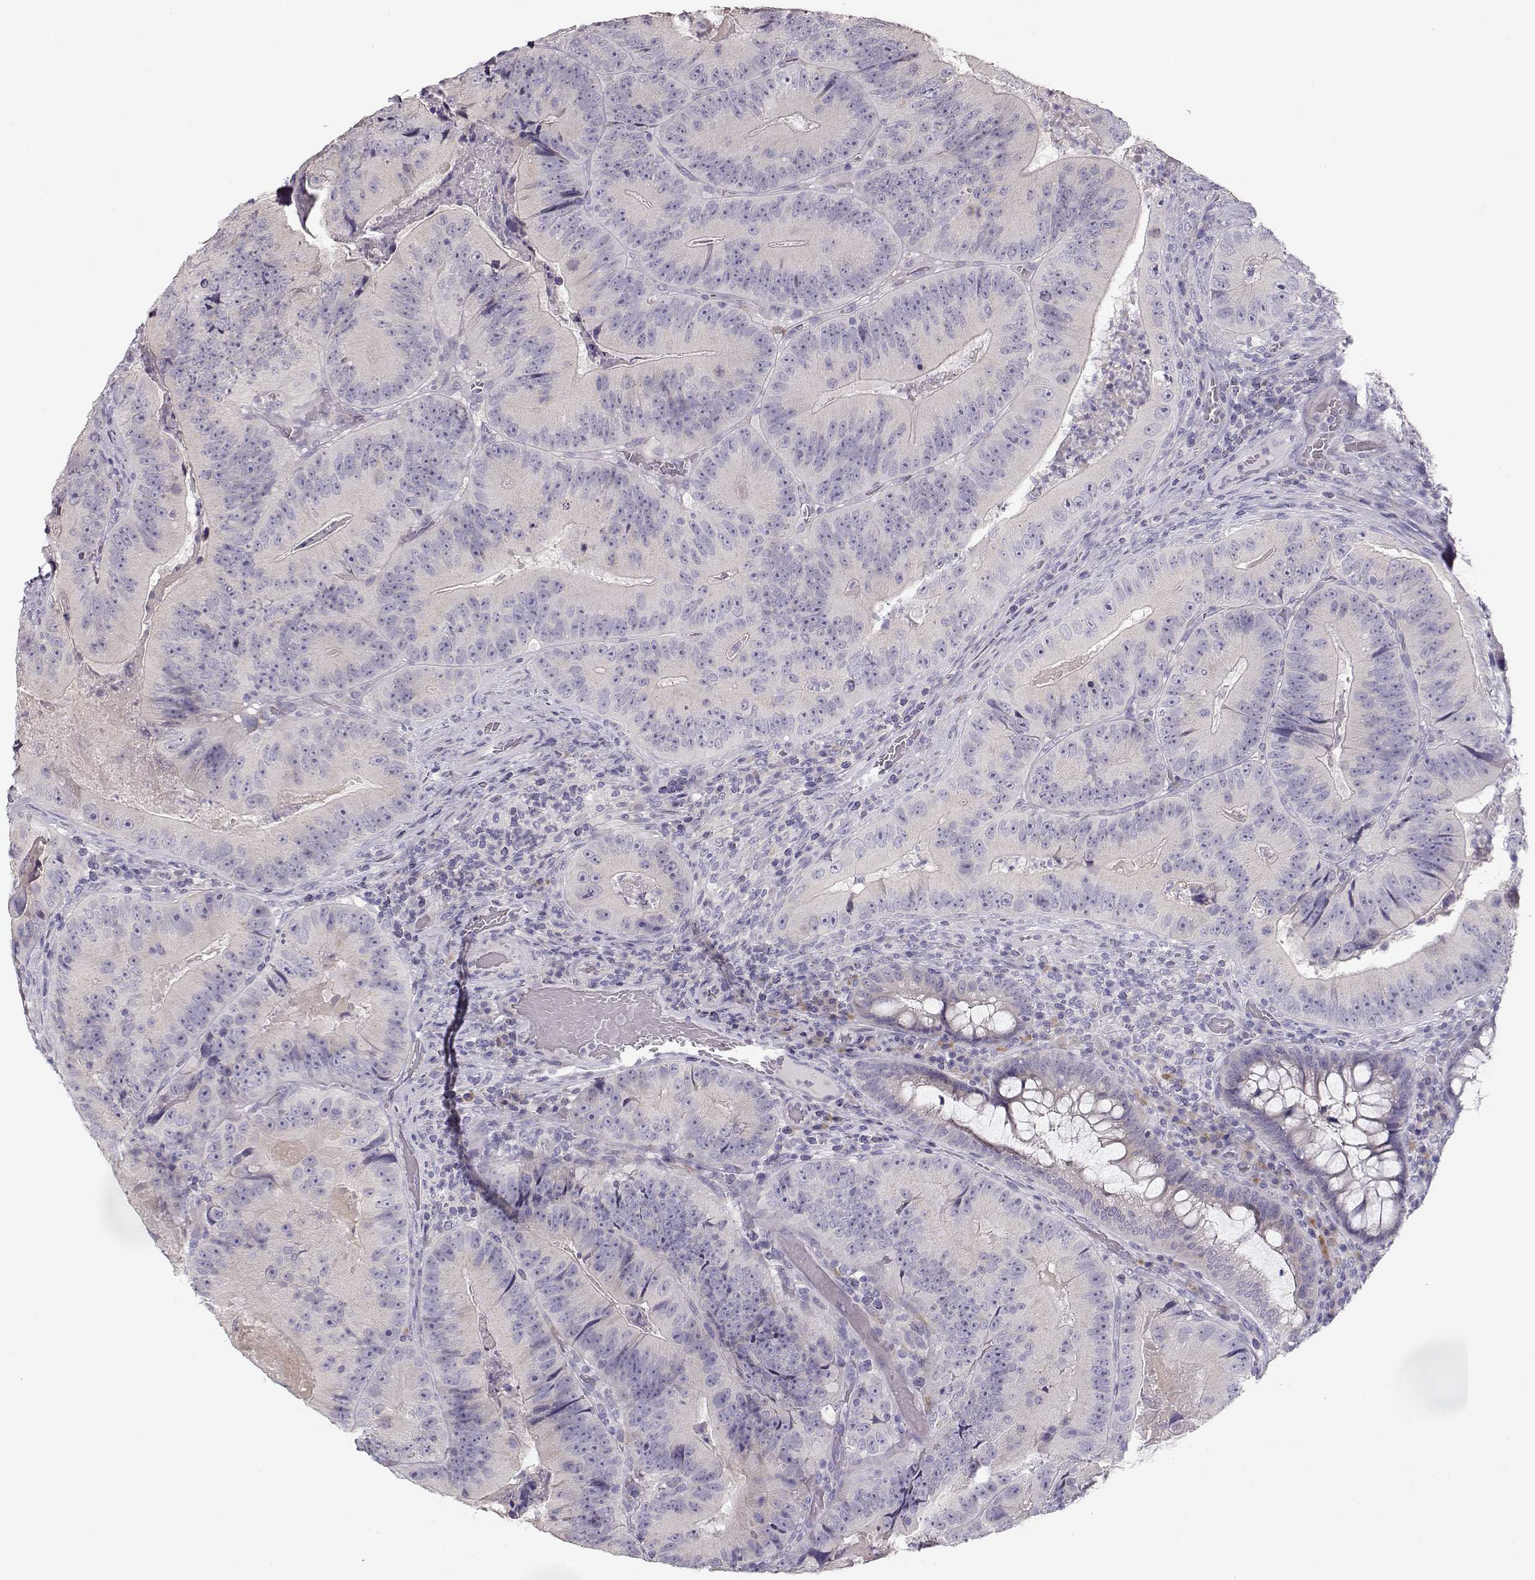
{"staining": {"intensity": "negative", "quantity": "none", "location": "none"}, "tissue": "colorectal cancer", "cell_type": "Tumor cells", "image_type": "cancer", "snomed": [{"axis": "morphology", "description": "Adenocarcinoma, NOS"}, {"axis": "topography", "description": "Colon"}], "caption": "Immunohistochemical staining of colorectal cancer exhibits no significant positivity in tumor cells.", "gene": "GLIPR1L2", "patient": {"sex": "female", "age": 86}}